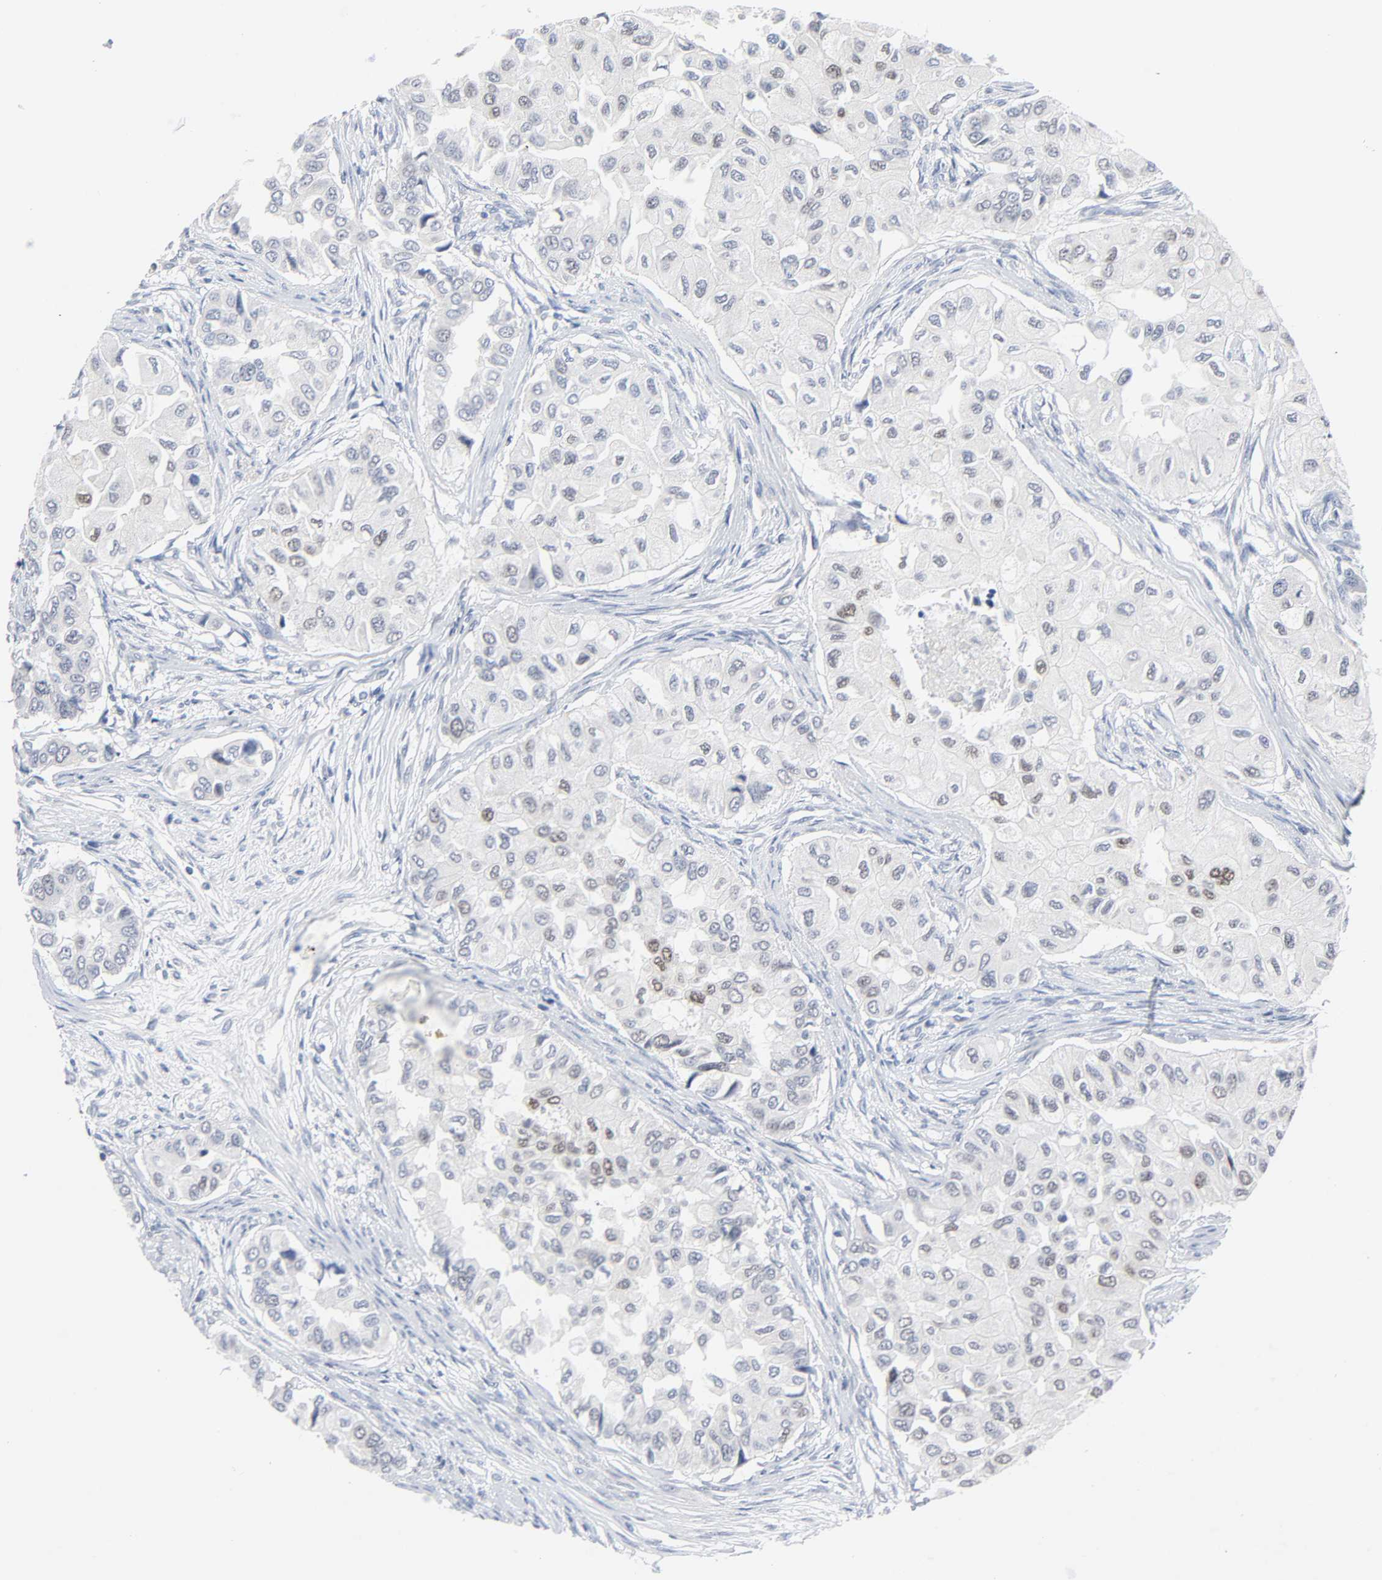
{"staining": {"intensity": "weak", "quantity": "<25%", "location": "nuclear"}, "tissue": "breast cancer", "cell_type": "Tumor cells", "image_type": "cancer", "snomed": [{"axis": "morphology", "description": "Normal tissue, NOS"}, {"axis": "morphology", "description": "Duct carcinoma"}, {"axis": "topography", "description": "Breast"}], "caption": "A photomicrograph of human breast cancer (infiltrating ductal carcinoma) is negative for staining in tumor cells.", "gene": "WEE1", "patient": {"sex": "female", "age": 49}}